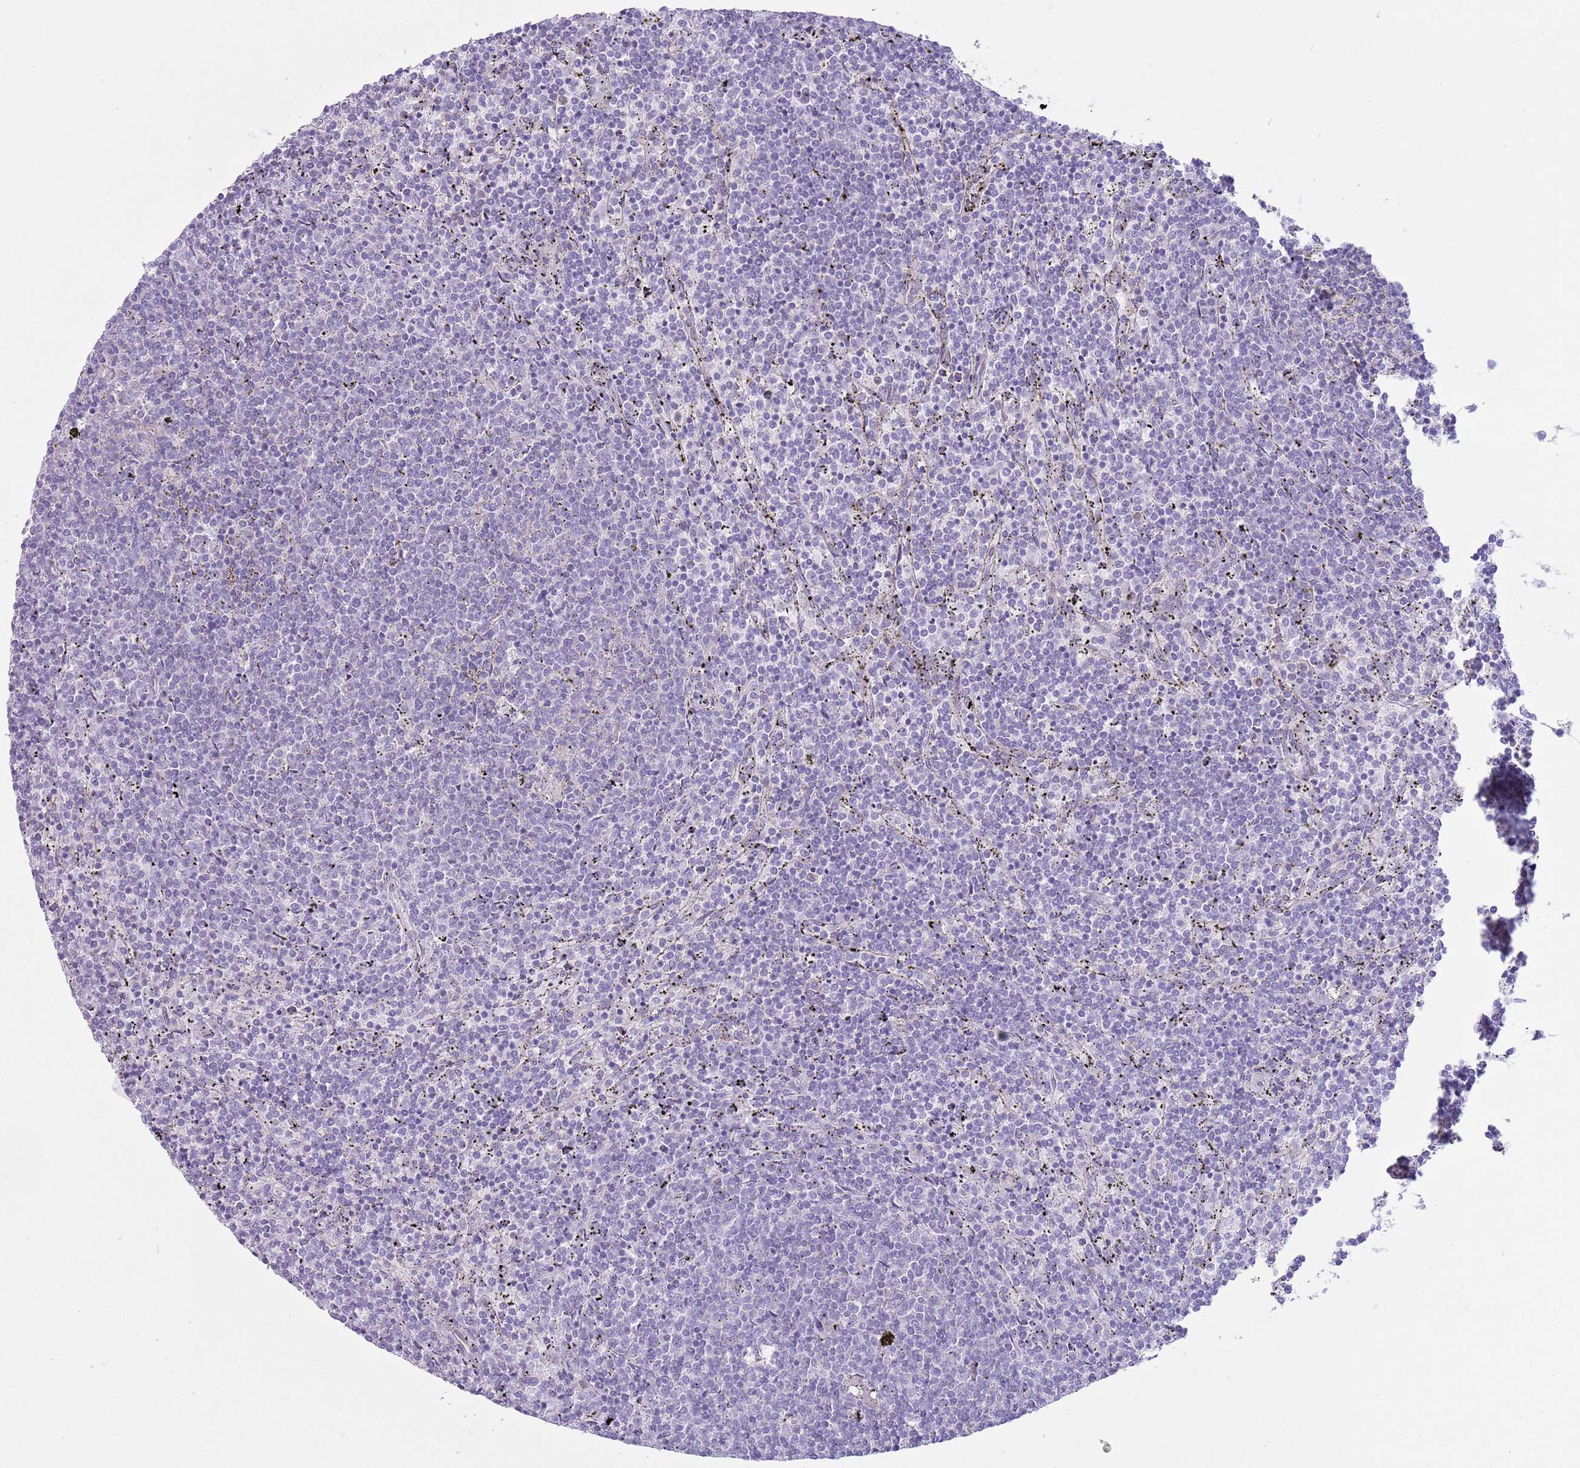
{"staining": {"intensity": "negative", "quantity": "none", "location": "none"}, "tissue": "lymphoma", "cell_type": "Tumor cells", "image_type": "cancer", "snomed": [{"axis": "morphology", "description": "Malignant lymphoma, non-Hodgkin's type, Low grade"}, {"axis": "topography", "description": "Spleen"}], "caption": "DAB immunohistochemical staining of human lymphoma exhibits no significant staining in tumor cells.", "gene": "RBP3", "patient": {"sex": "female", "age": 50}}